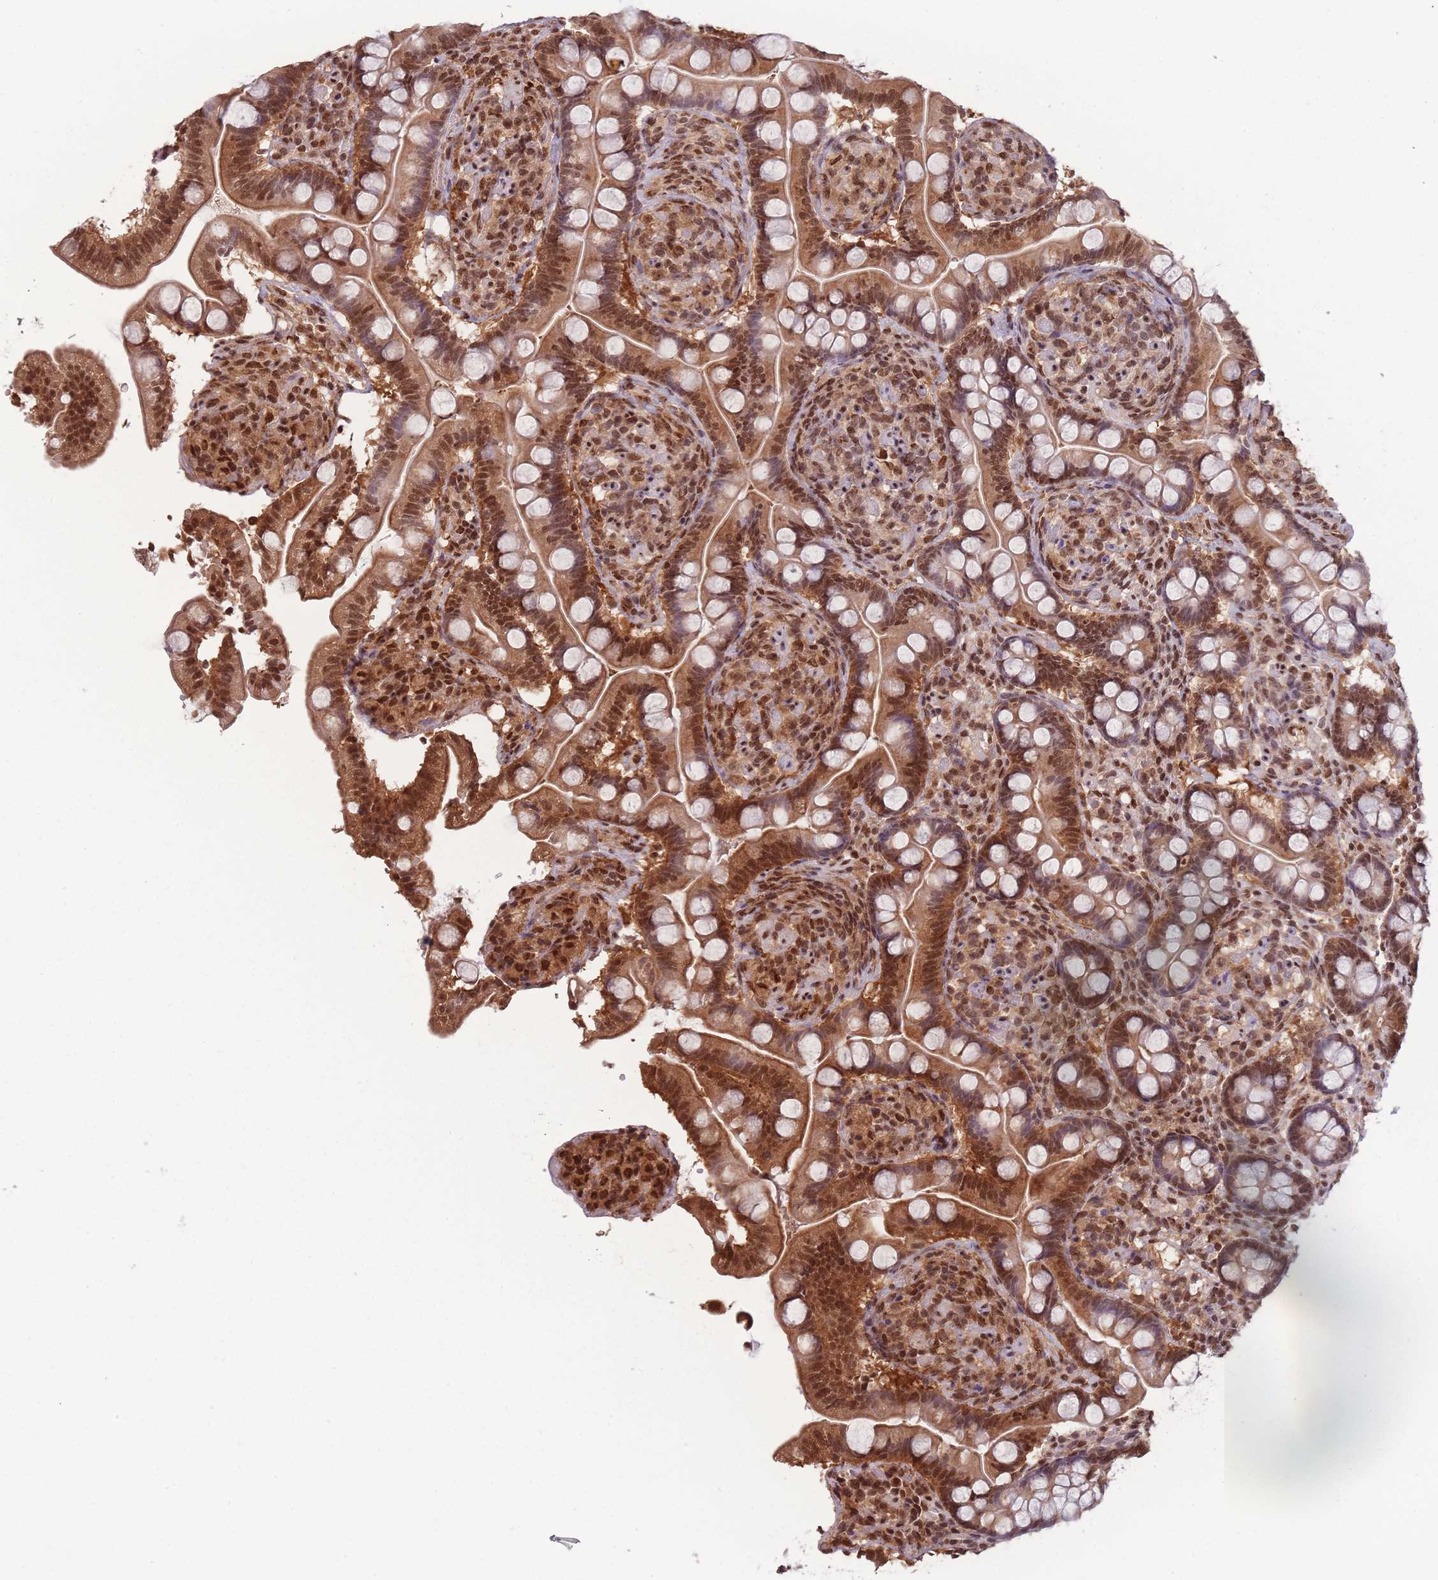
{"staining": {"intensity": "strong", "quantity": ">75%", "location": "cytoplasmic/membranous,nuclear"}, "tissue": "small intestine", "cell_type": "Glandular cells", "image_type": "normal", "snomed": [{"axis": "morphology", "description": "Normal tissue, NOS"}, {"axis": "topography", "description": "Small intestine"}], "caption": "Immunohistochemical staining of benign small intestine displays strong cytoplasmic/membranous,nuclear protein expression in approximately >75% of glandular cells.", "gene": "RPS27A", "patient": {"sex": "female", "age": 64}}